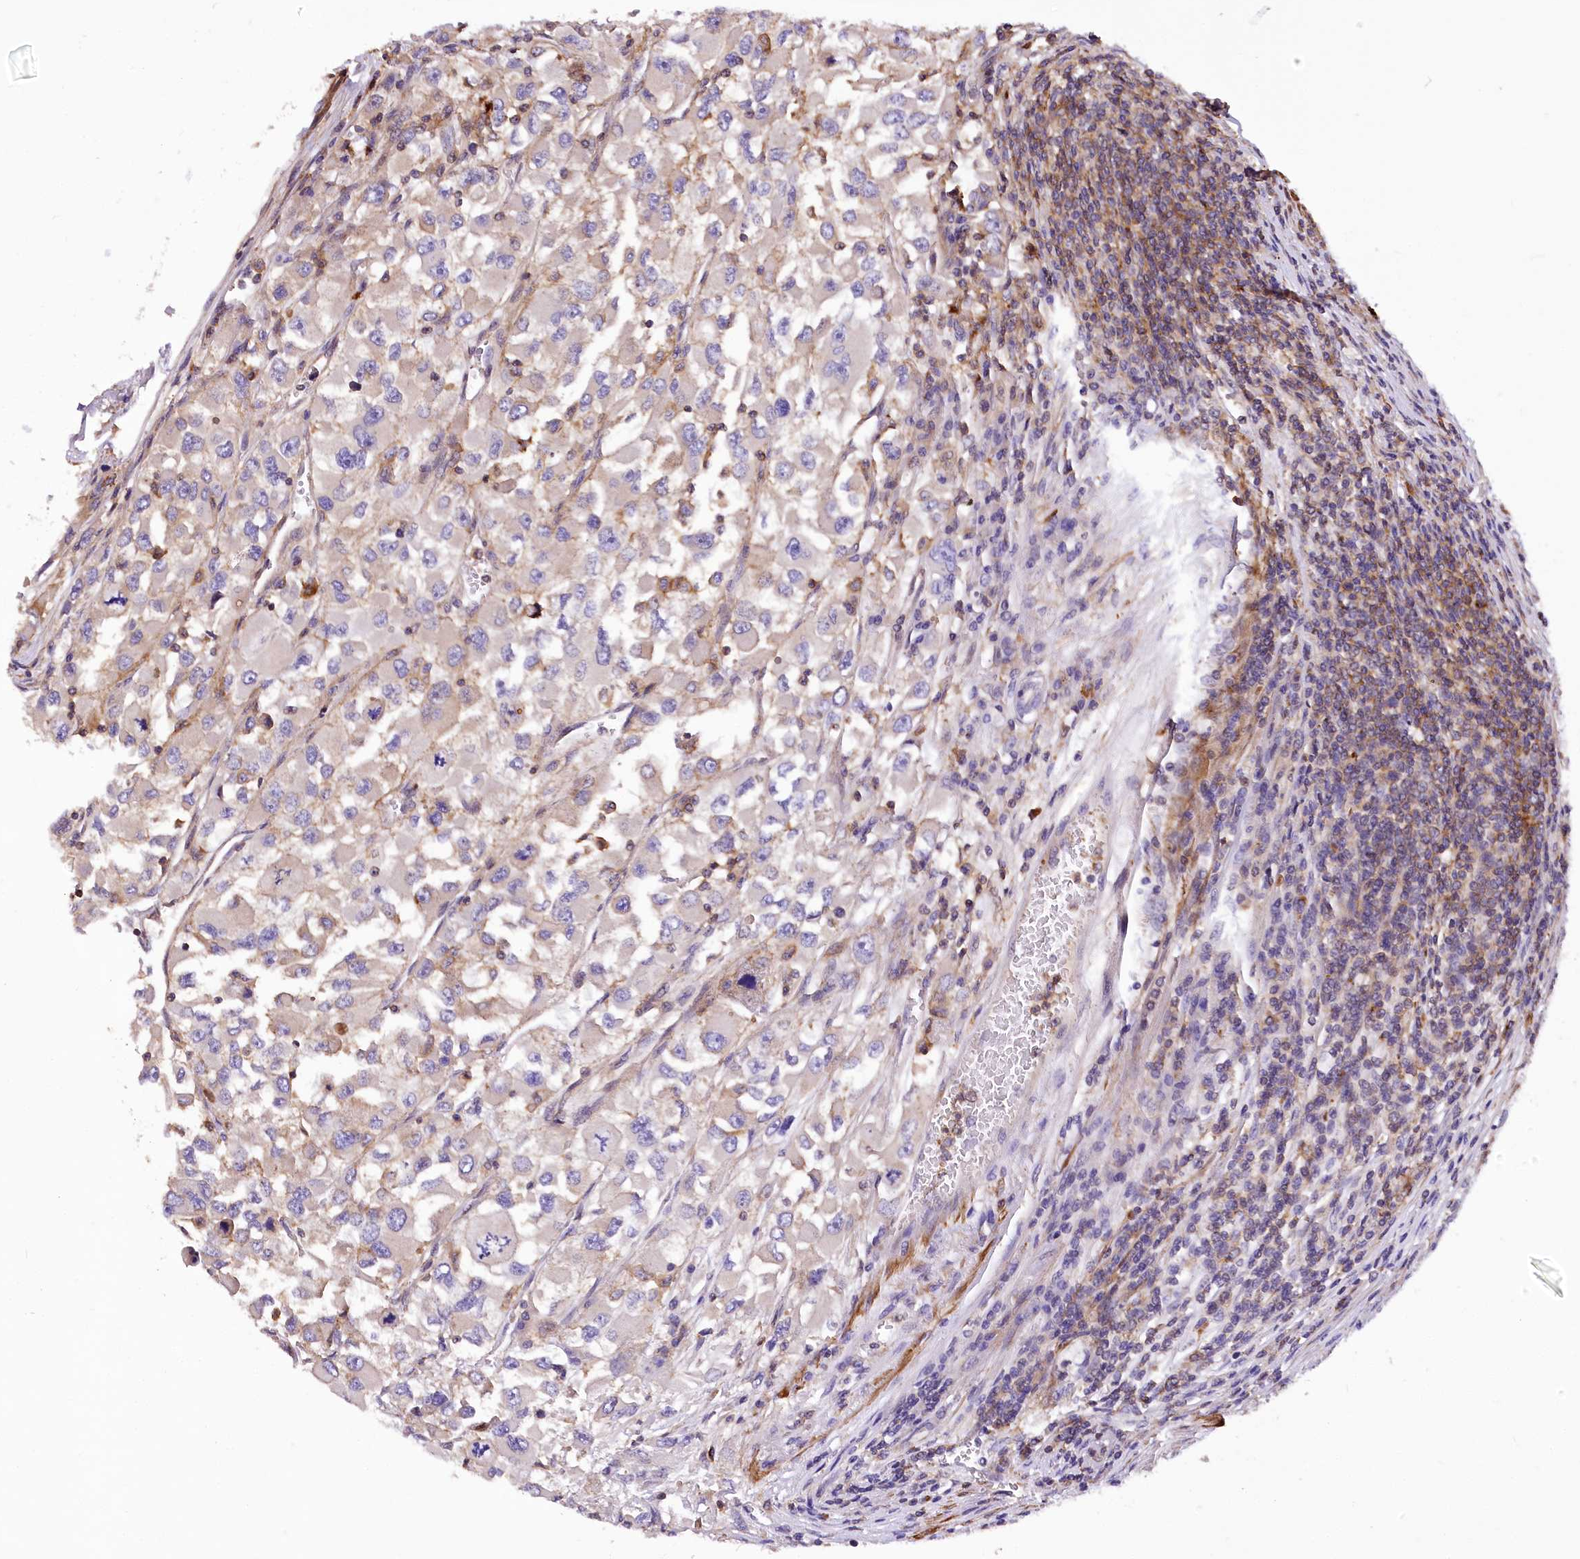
{"staining": {"intensity": "negative", "quantity": "none", "location": "none"}, "tissue": "renal cancer", "cell_type": "Tumor cells", "image_type": "cancer", "snomed": [{"axis": "morphology", "description": "Adenocarcinoma, NOS"}, {"axis": "topography", "description": "Kidney"}], "caption": "An image of human renal cancer (adenocarcinoma) is negative for staining in tumor cells.", "gene": "DPP3", "patient": {"sex": "female", "age": 52}}